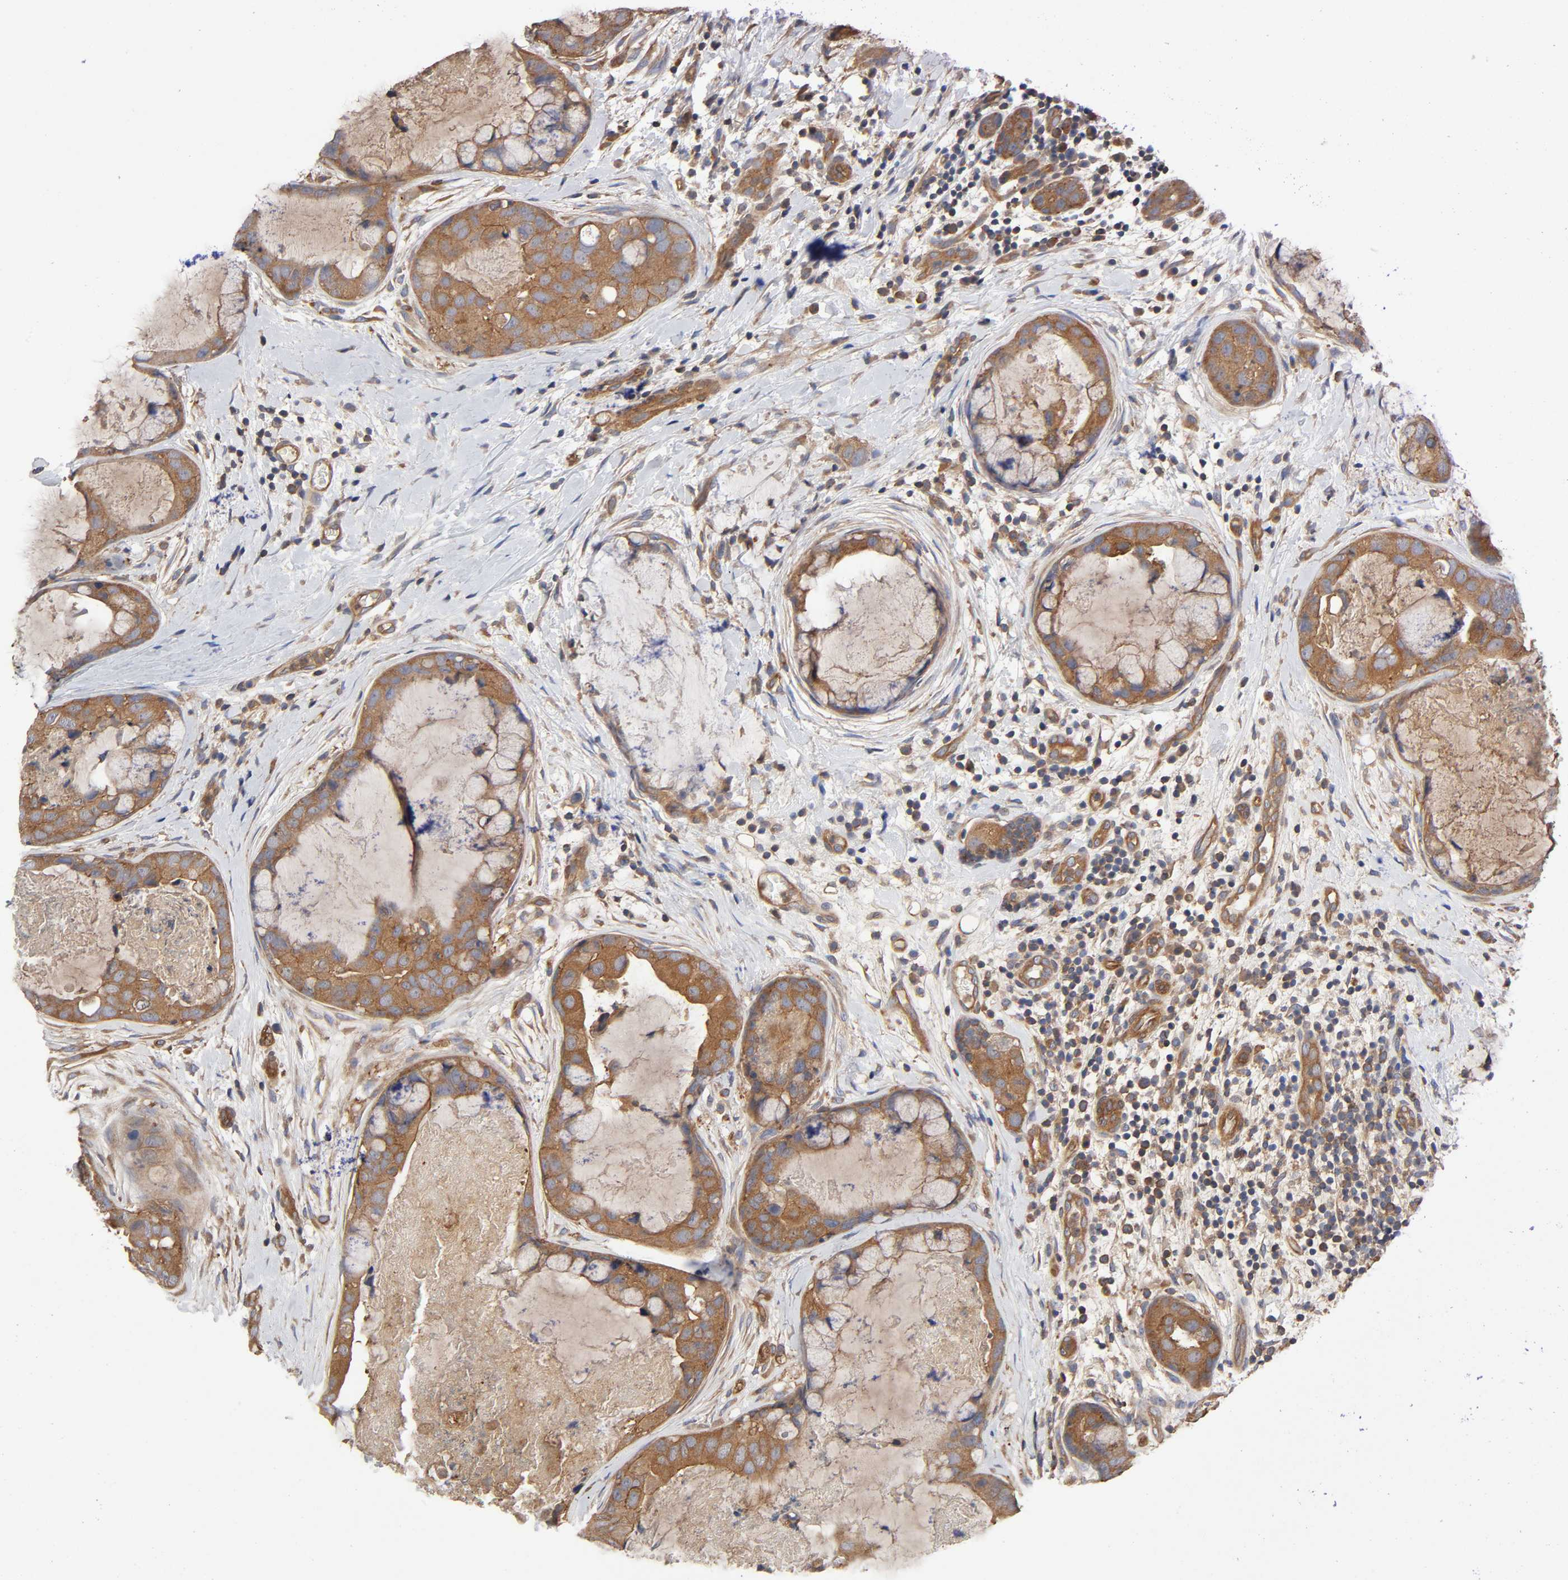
{"staining": {"intensity": "strong", "quantity": ">75%", "location": "cytoplasmic/membranous"}, "tissue": "breast cancer", "cell_type": "Tumor cells", "image_type": "cancer", "snomed": [{"axis": "morphology", "description": "Duct carcinoma"}, {"axis": "topography", "description": "Breast"}], "caption": "Immunohistochemistry histopathology image of human breast cancer stained for a protein (brown), which demonstrates high levels of strong cytoplasmic/membranous staining in approximately >75% of tumor cells.", "gene": "LAMTOR2", "patient": {"sex": "female", "age": 40}}